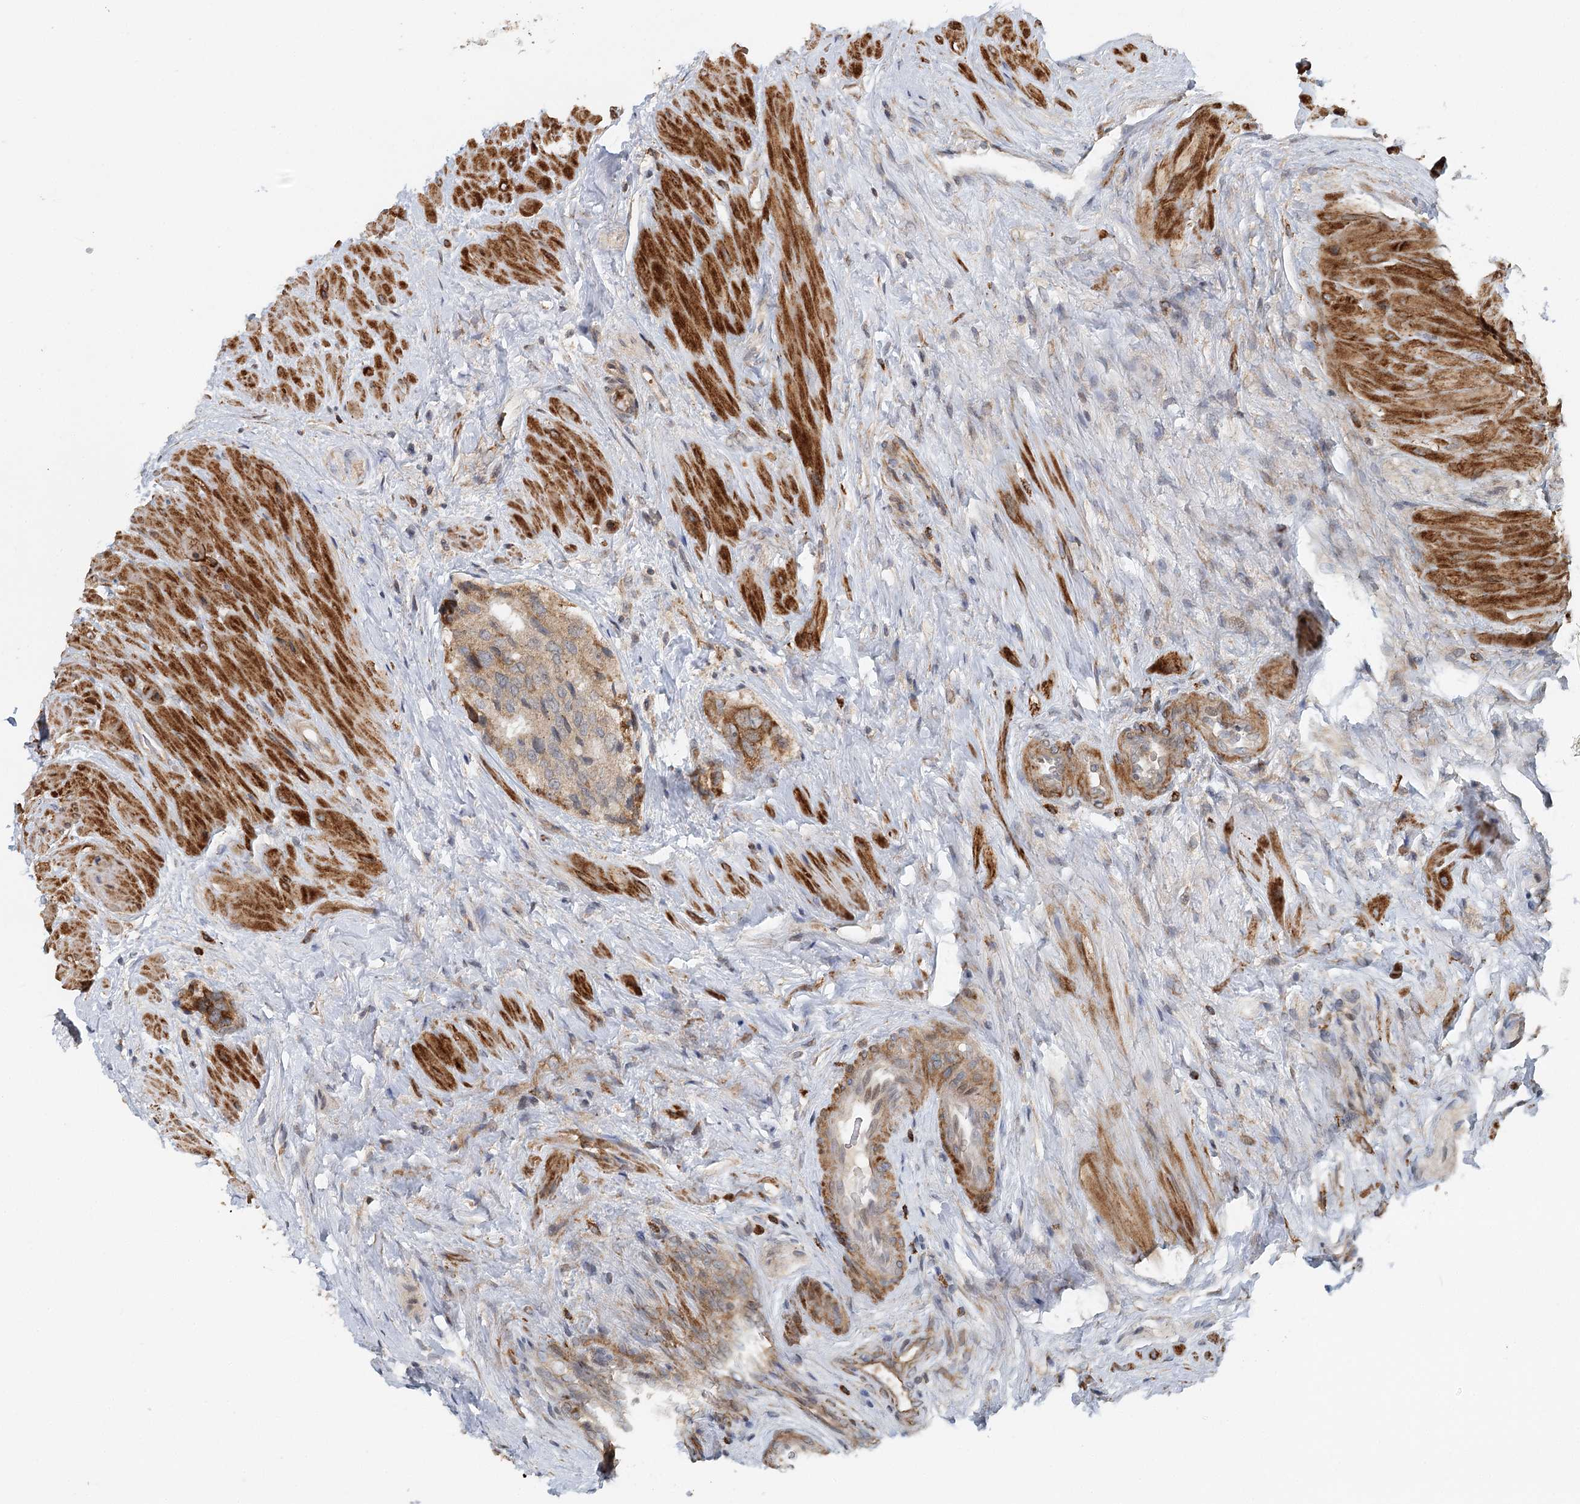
{"staining": {"intensity": "strong", "quantity": "25%-75%", "location": "cytoplasmic/membranous"}, "tissue": "prostate cancer", "cell_type": "Tumor cells", "image_type": "cancer", "snomed": [{"axis": "morphology", "description": "Adenocarcinoma, High grade"}, {"axis": "topography", "description": "Prostate"}], "caption": "This micrograph reveals IHC staining of adenocarcinoma (high-grade) (prostate), with high strong cytoplasmic/membranous staining in approximately 25%-75% of tumor cells.", "gene": "RNF111", "patient": {"sex": "male", "age": 65}}